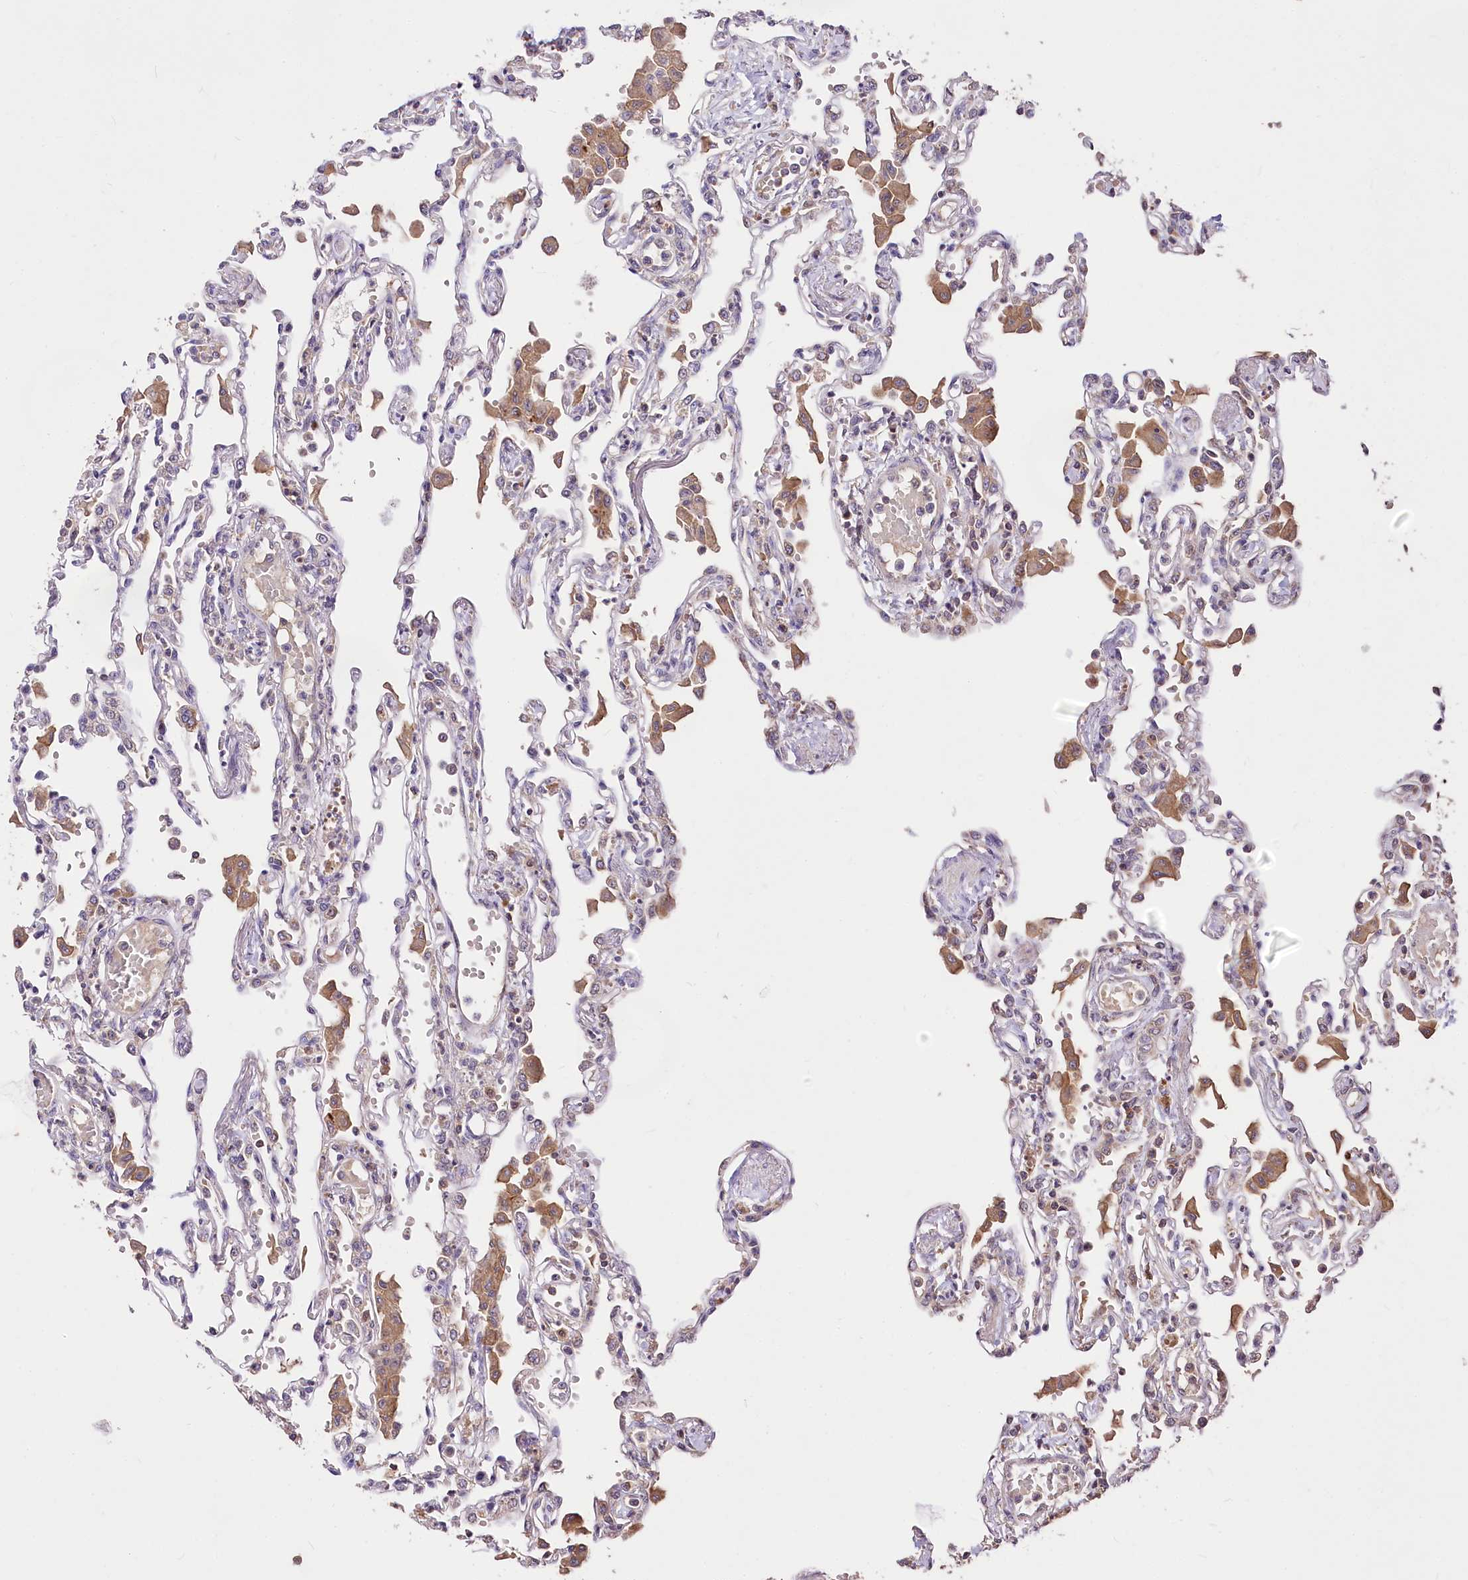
{"staining": {"intensity": "weak", "quantity": "<25%", "location": "cytoplasmic/membranous"}, "tissue": "lung", "cell_type": "Alveolar cells", "image_type": "normal", "snomed": [{"axis": "morphology", "description": "Normal tissue, NOS"}, {"axis": "topography", "description": "Bronchus"}, {"axis": "topography", "description": "Lung"}], "caption": "Immunohistochemical staining of unremarkable human lung exhibits no significant staining in alveolar cells.", "gene": "SERGEF", "patient": {"sex": "female", "age": 49}}